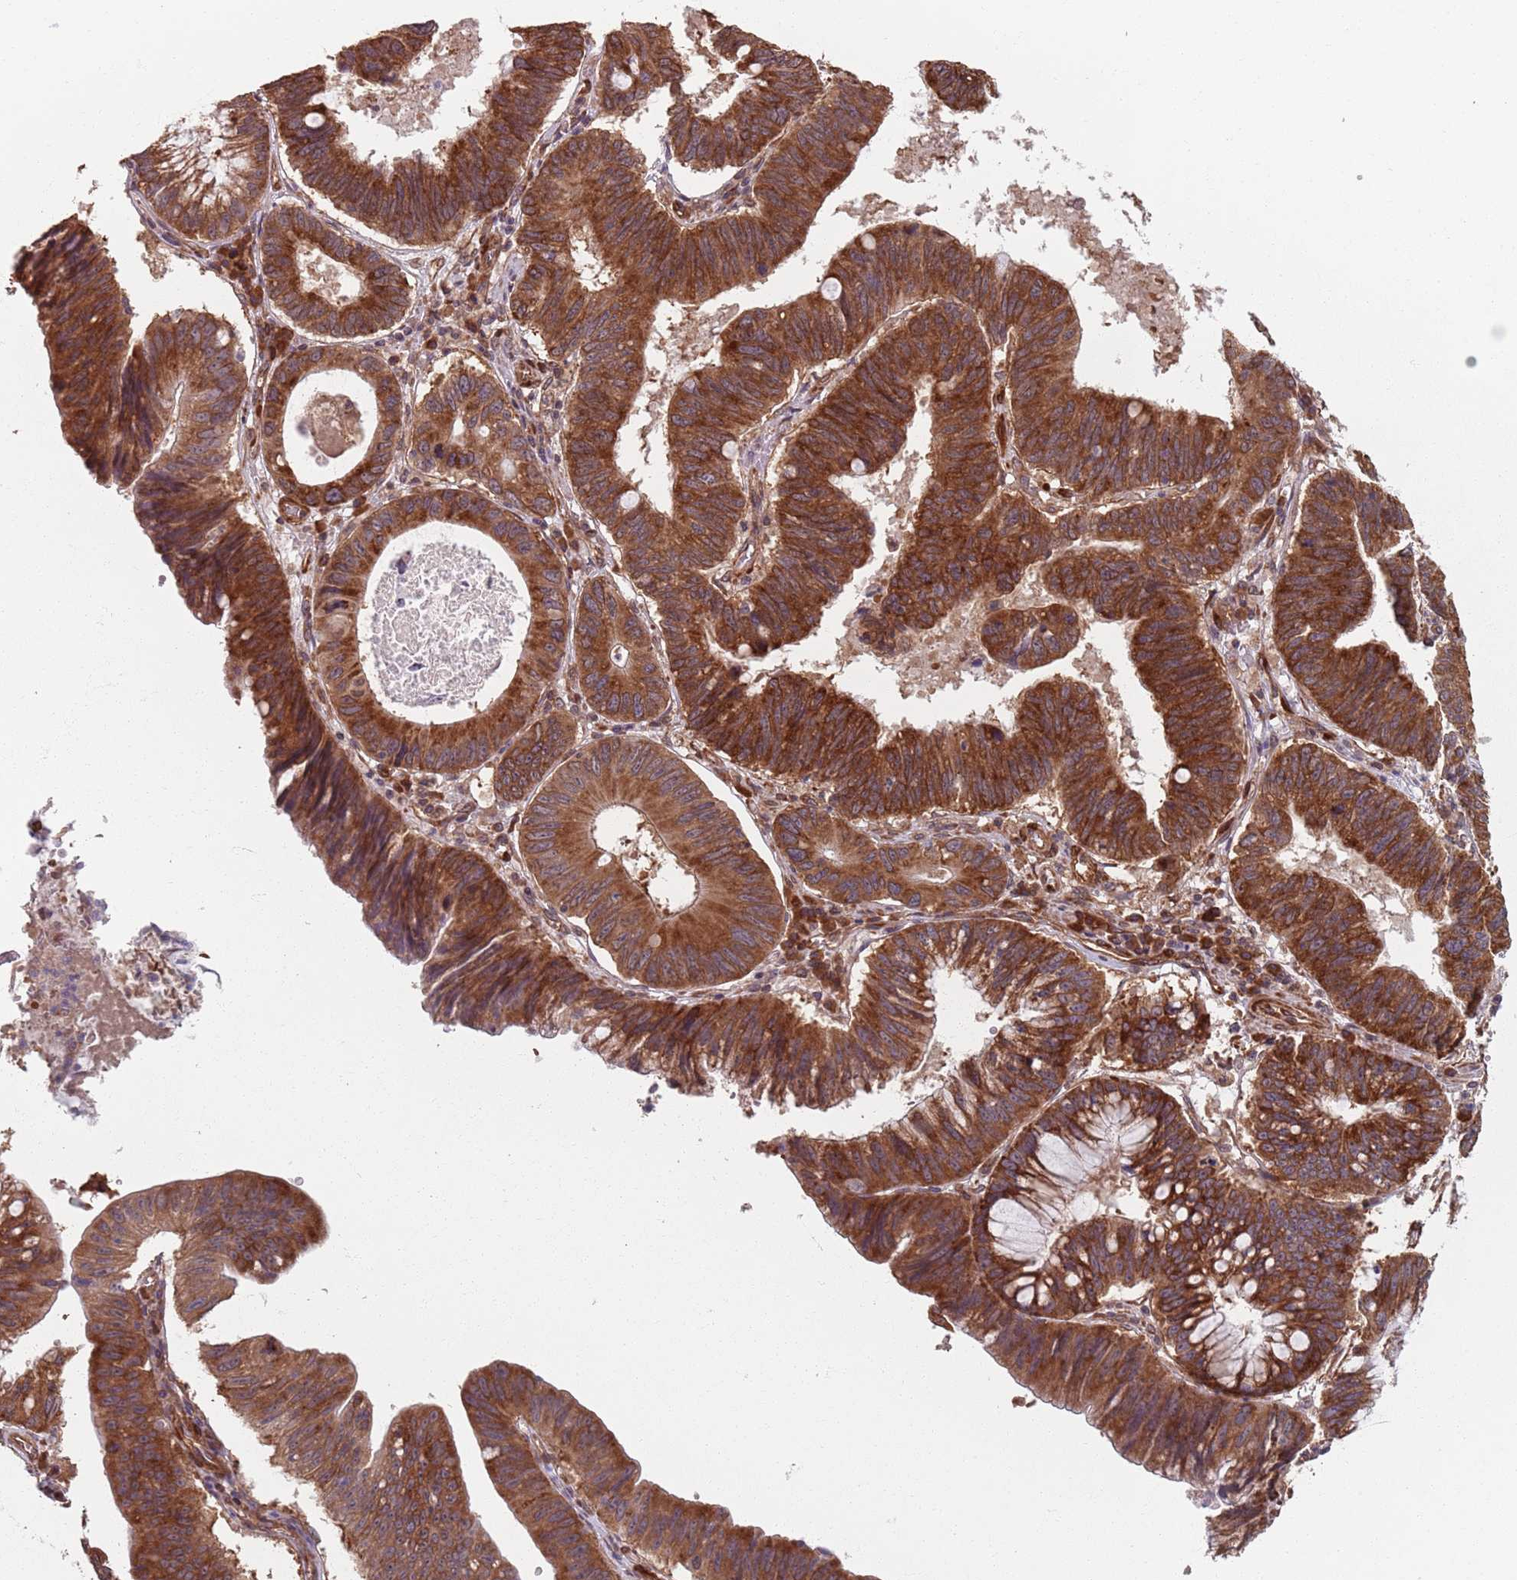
{"staining": {"intensity": "strong", "quantity": ">75%", "location": "cytoplasmic/membranous"}, "tissue": "stomach cancer", "cell_type": "Tumor cells", "image_type": "cancer", "snomed": [{"axis": "morphology", "description": "Adenocarcinoma, NOS"}, {"axis": "topography", "description": "Stomach"}], "caption": "A brown stain highlights strong cytoplasmic/membranous positivity of a protein in human stomach cancer (adenocarcinoma) tumor cells.", "gene": "NOTCH3", "patient": {"sex": "male", "age": 59}}